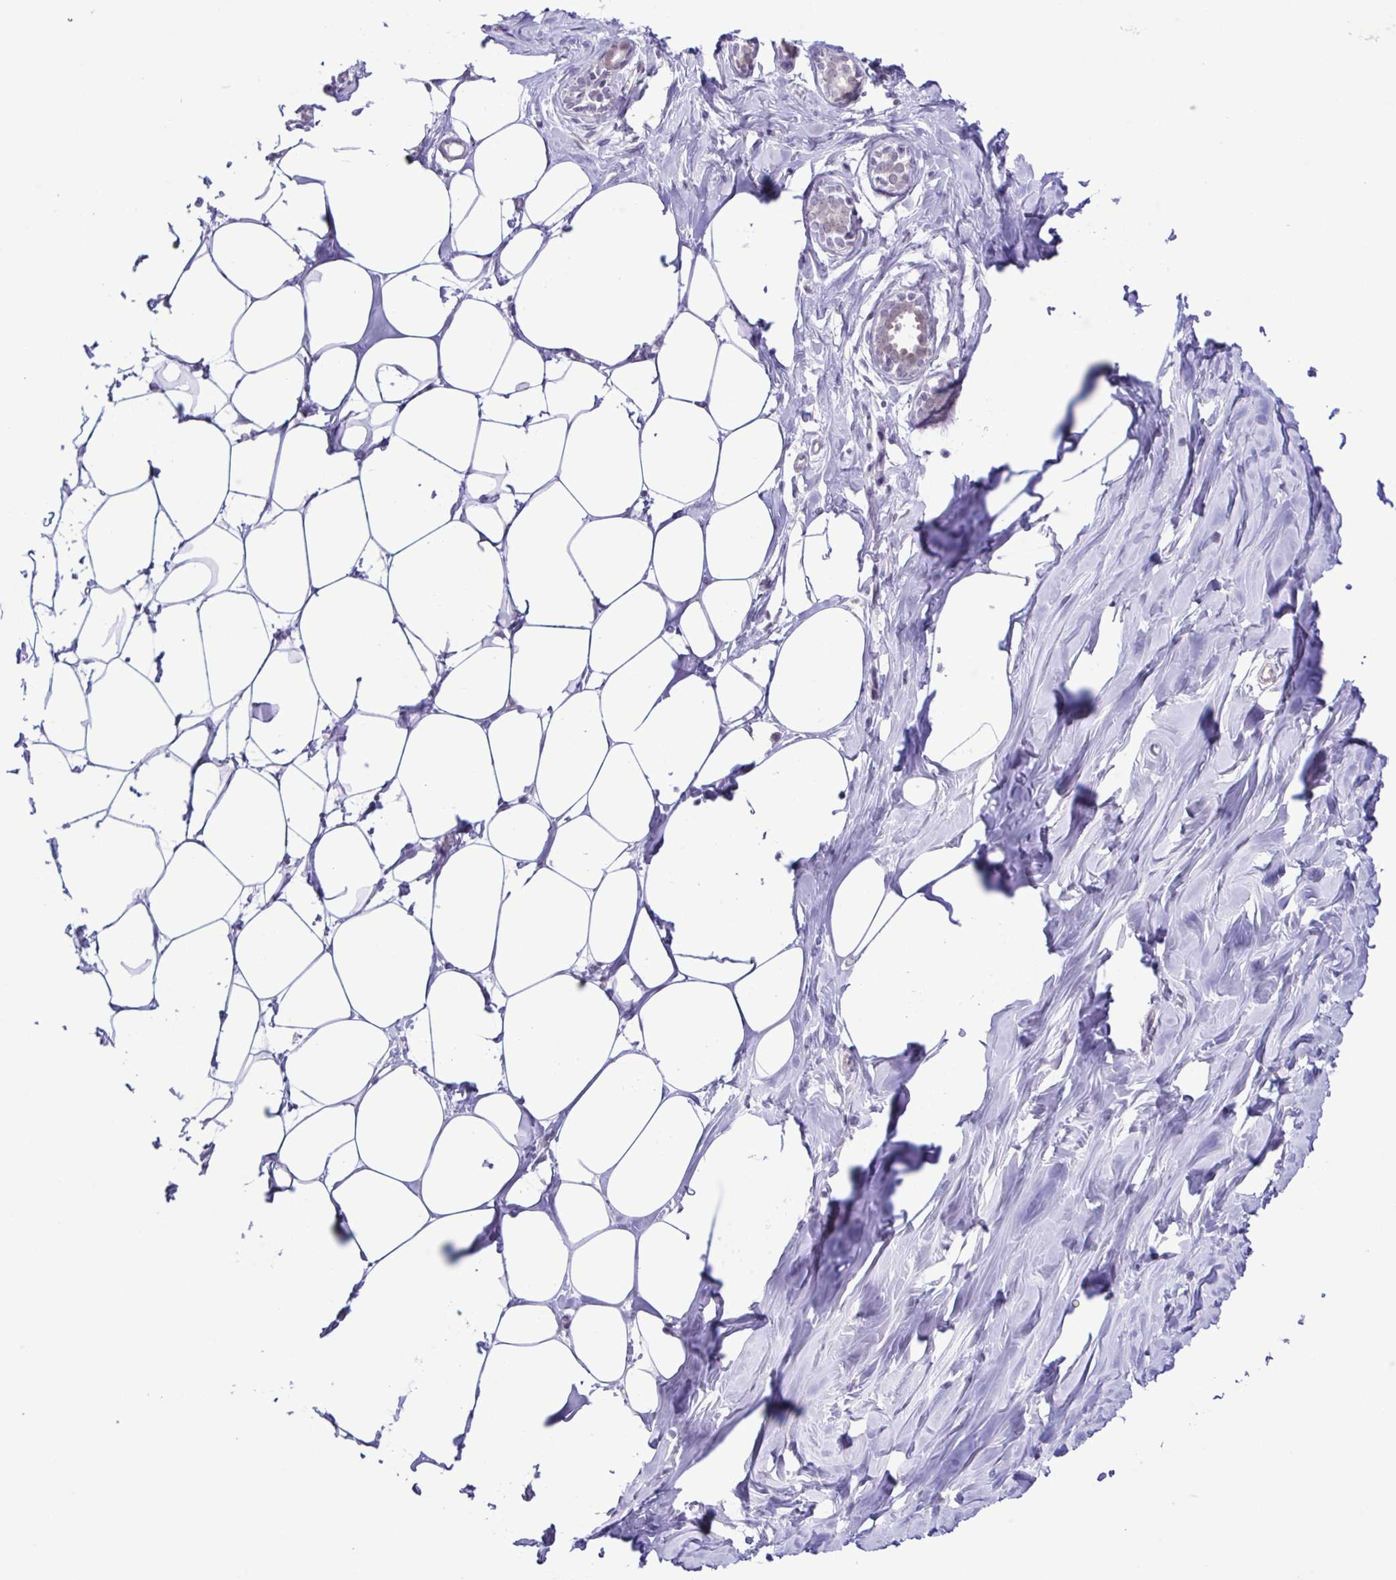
{"staining": {"intensity": "negative", "quantity": "none", "location": "none"}, "tissue": "breast", "cell_type": "Adipocytes", "image_type": "normal", "snomed": [{"axis": "morphology", "description": "Normal tissue, NOS"}, {"axis": "topography", "description": "Breast"}], "caption": "The histopathology image exhibits no staining of adipocytes in unremarkable breast. (Immunohistochemistry, brightfield microscopy, high magnification).", "gene": "IL1RN", "patient": {"sex": "female", "age": 27}}